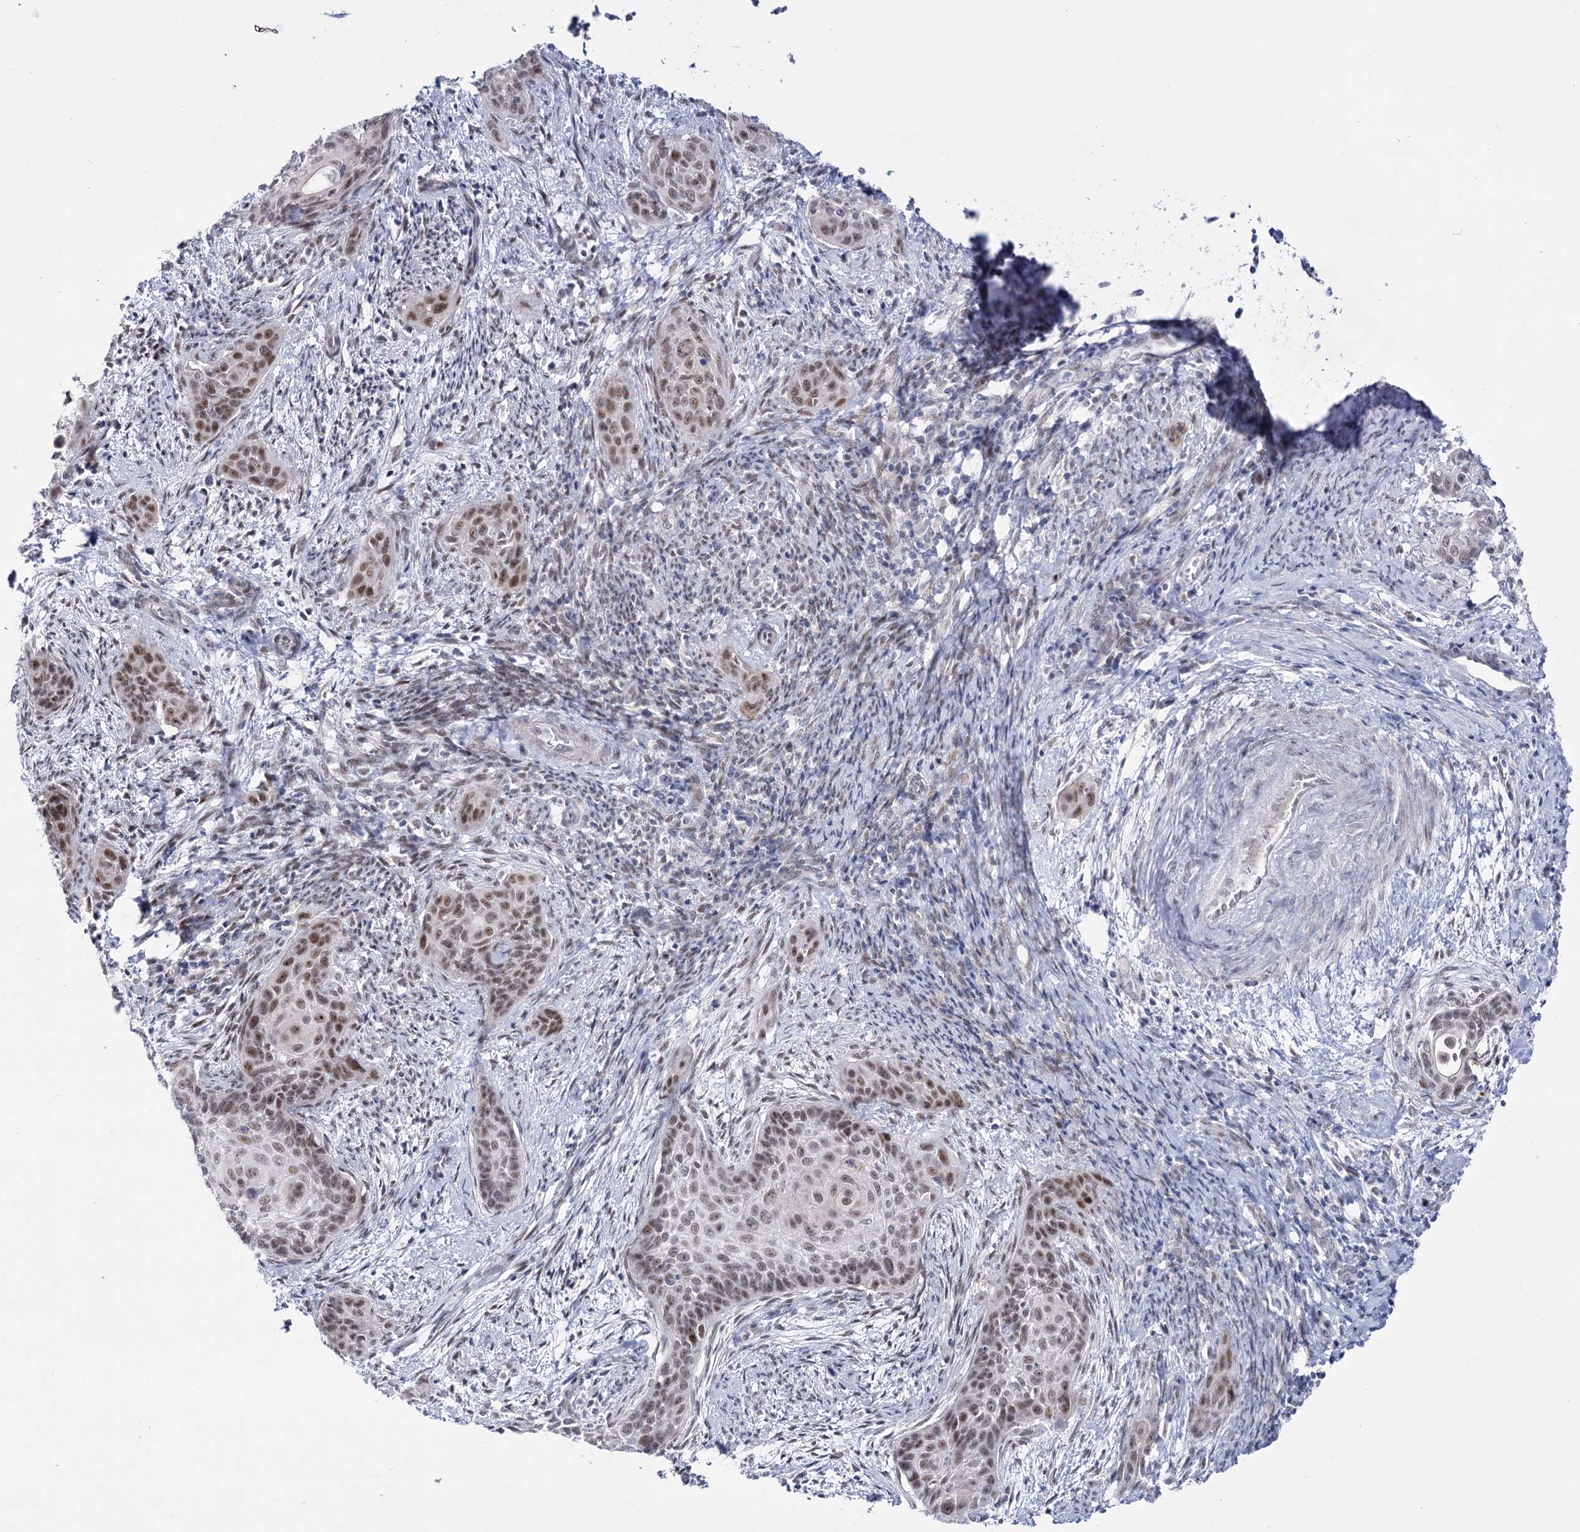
{"staining": {"intensity": "moderate", "quantity": "25%-75%", "location": "nuclear"}, "tissue": "cervical cancer", "cell_type": "Tumor cells", "image_type": "cancer", "snomed": [{"axis": "morphology", "description": "Squamous cell carcinoma, NOS"}, {"axis": "topography", "description": "Cervix"}], "caption": "High-magnification brightfield microscopy of cervical cancer (squamous cell carcinoma) stained with DAB (3,3'-diaminobenzidine) (brown) and counterstained with hematoxylin (blue). tumor cells exhibit moderate nuclear staining is seen in approximately25%-75% of cells. (brown staining indicates protein expression, while blue staining denotes nuclei).", "gene": "RBM15B", "patient": {"sex": "female", "age": 33}}